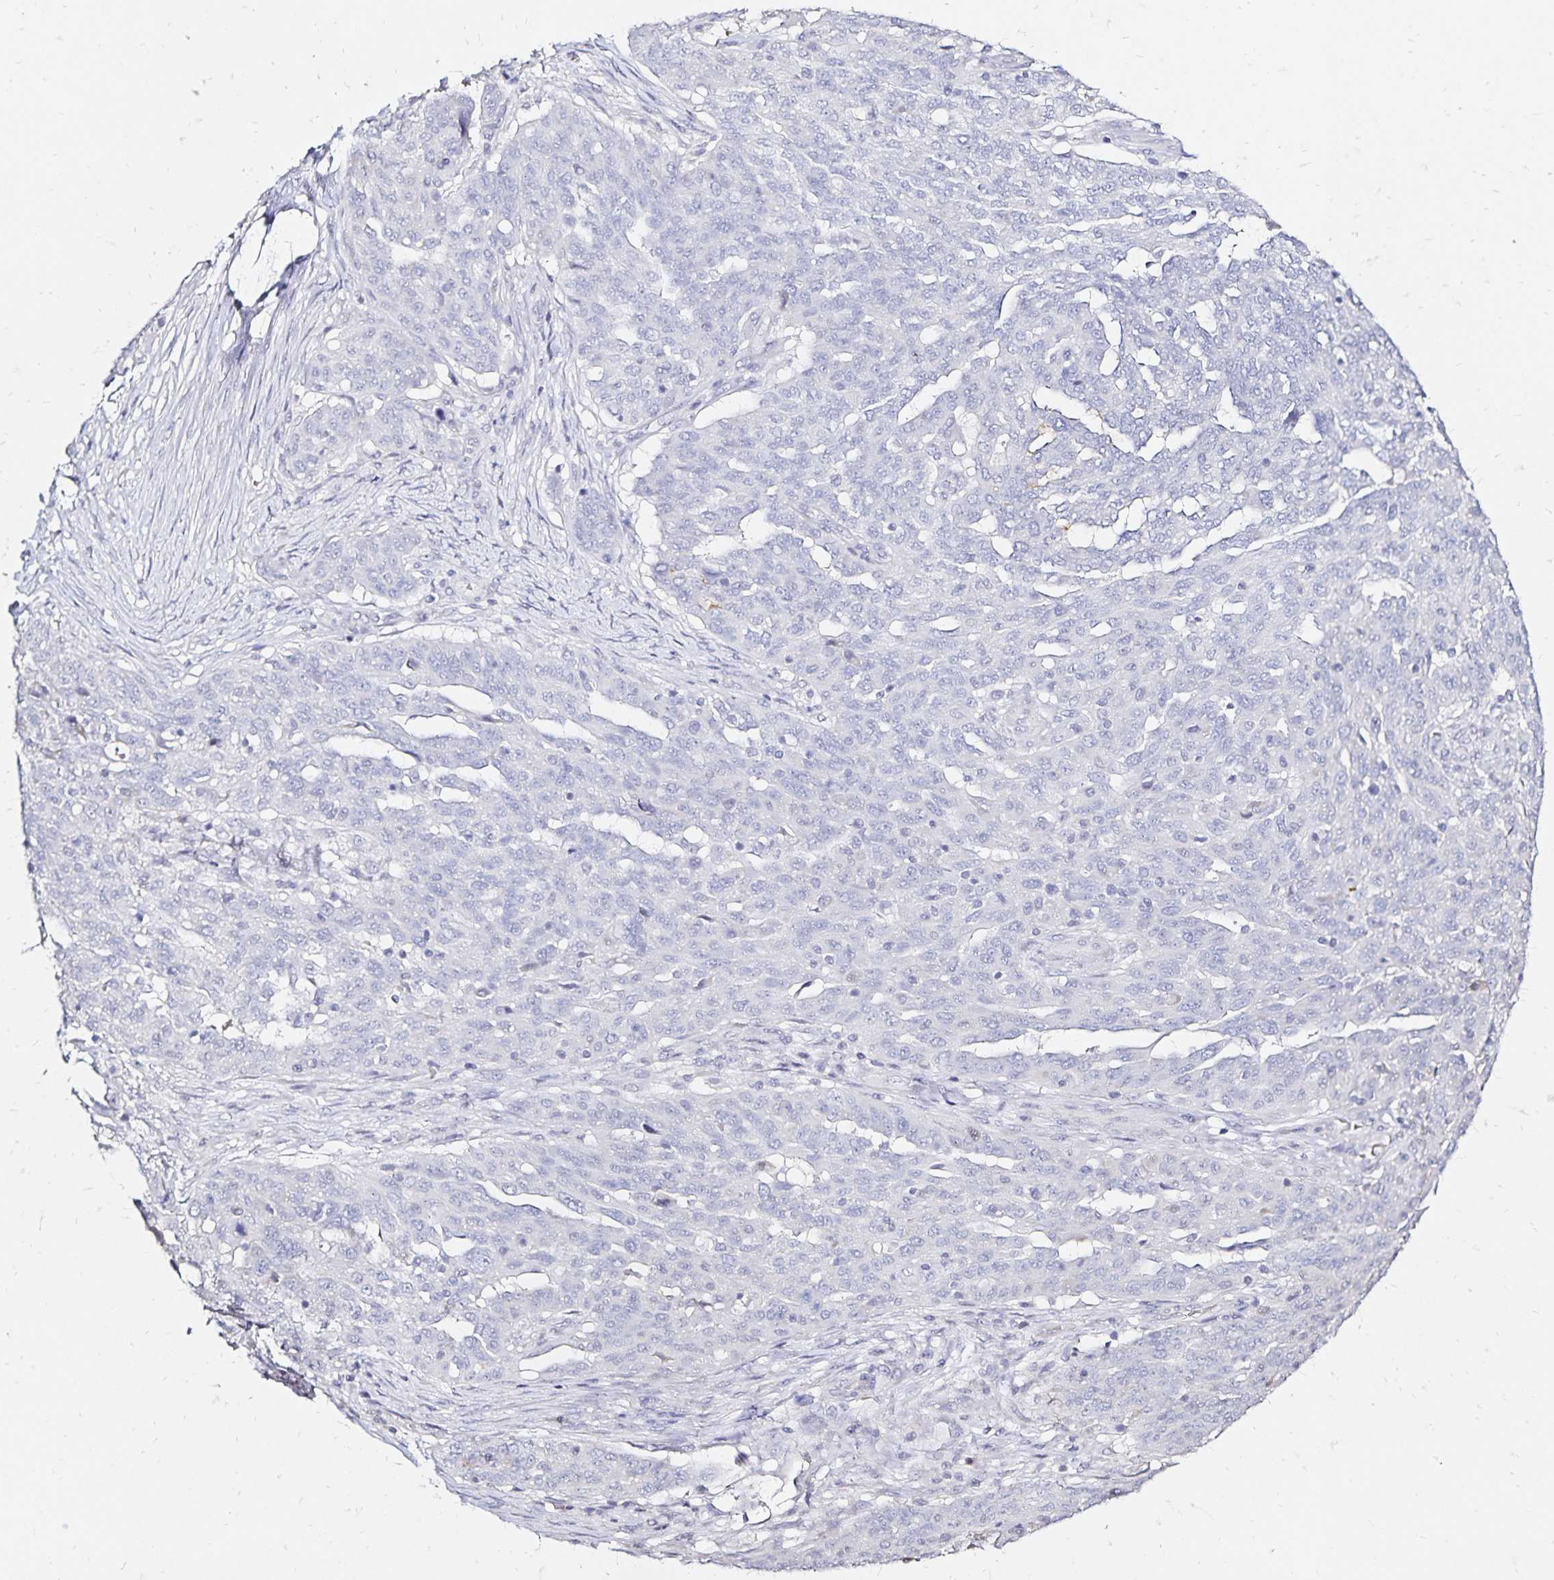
{"staining": {"intensity": "negative", "quantity": "none", "location": "none"}, "tissue": "ovarian cancer", "cell_type": "Tumor cells", "image_type": "cancer", "snomed": [{"axis": "morphology", "description": "Cystadenocarcinoma, serous, NOS"}, {"axis": "topography", "description": "Ovary"}], "caption": "An IHC photomicrograph of serous cystadenocarcinoma (ovarian) is shown. There is no staining in tumor cells of serous cystadenocarcinoma (ovarian).", "gene": "SLC5A1", "patient": {"sex": "female", "age": 67}}